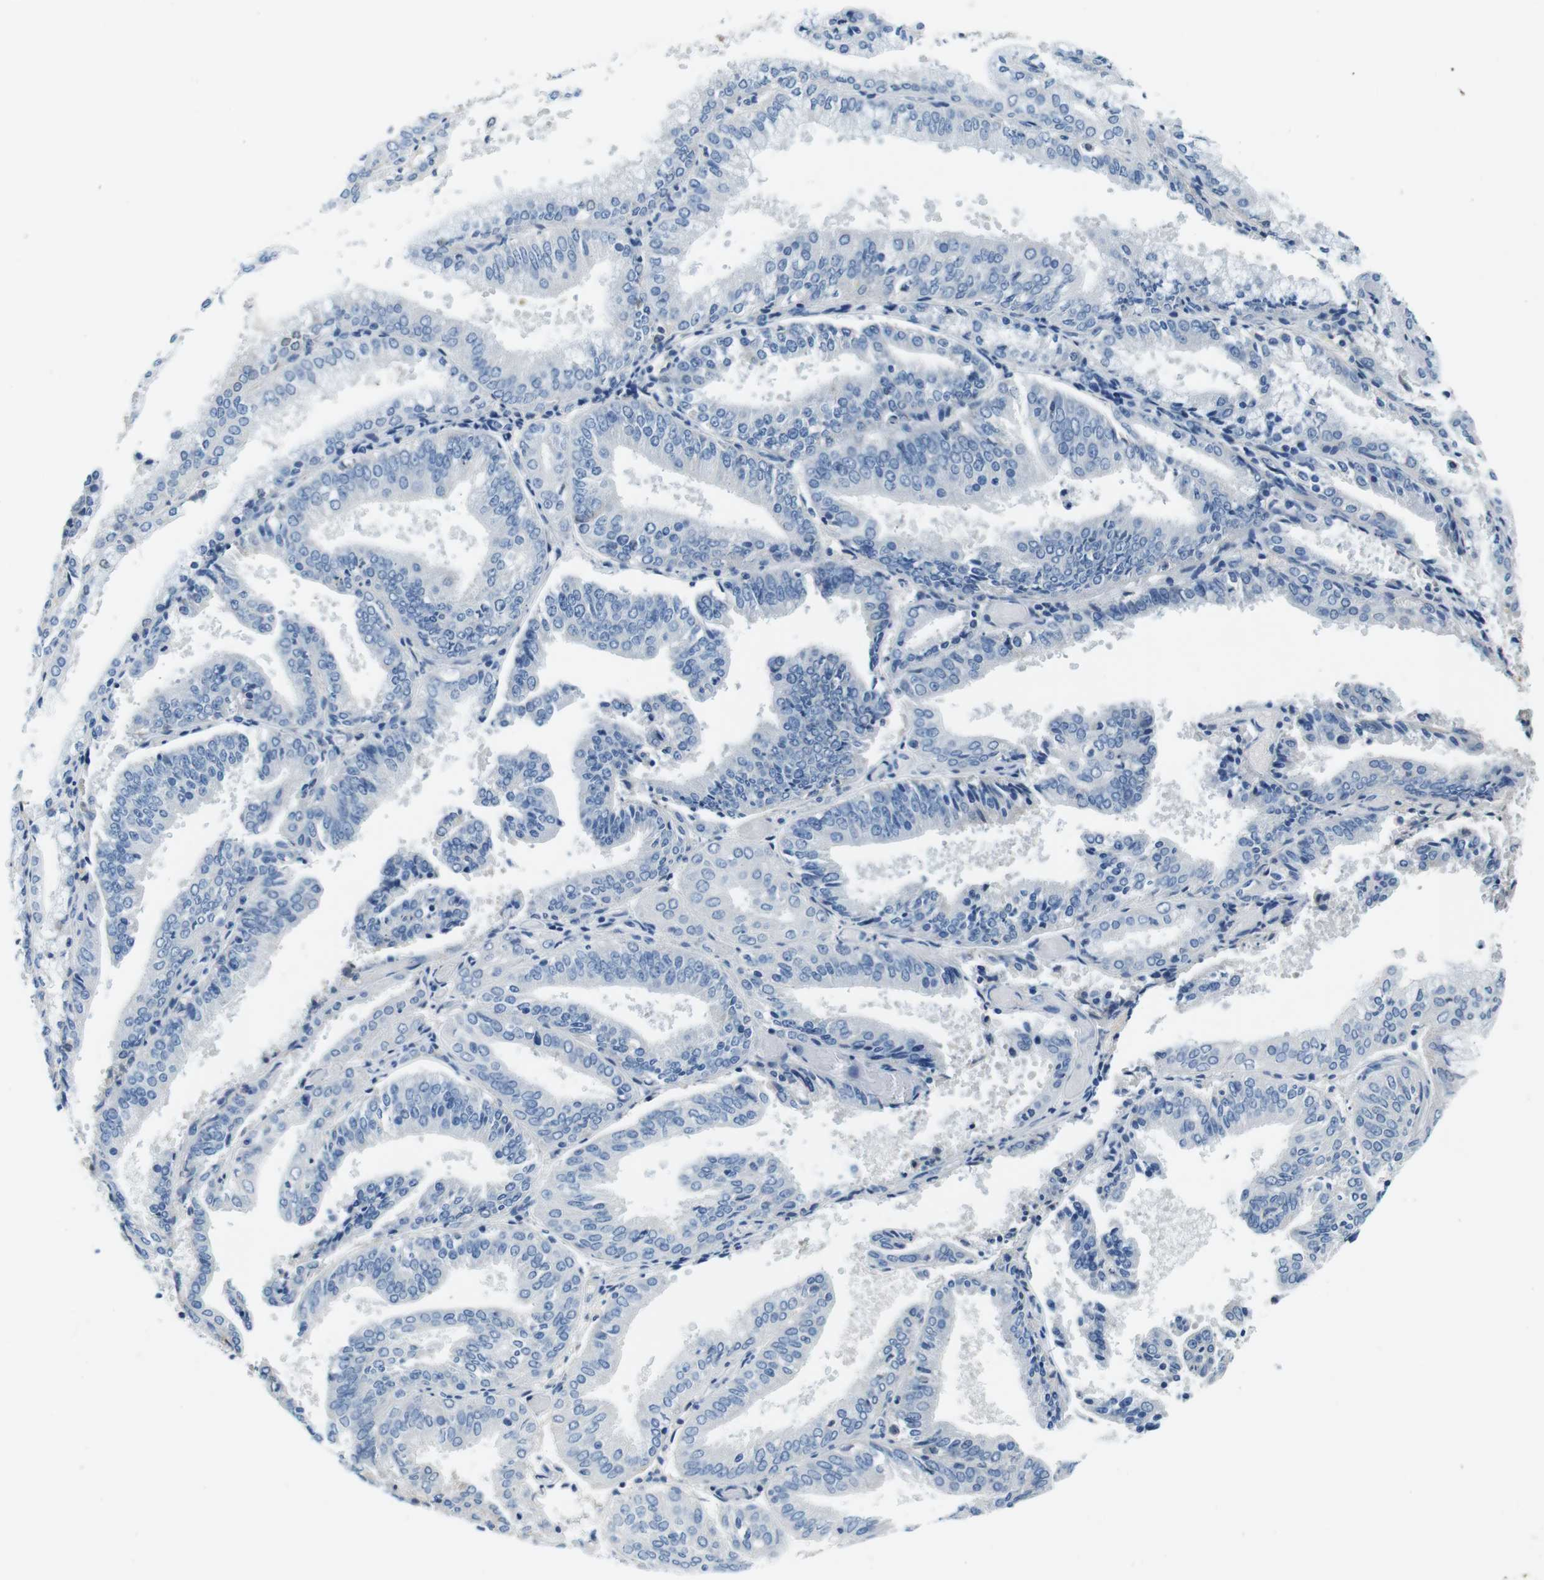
{"staining": {"intensity": "negative", "quantity": "none", "location": "none"}, "tissue": "endometrial cancer", "cell_type": "Tumor cells", "image_type": "cancer", "snomed": [{"axis": "morphology", "description": "Adenocarcinoma, NOS"}, {"axis": "topography", "description": "Endometrium"}], "caption": "The IHC photomicrograph has no significant positivity in tumor cells of endometrial cancer (adenocarcinoma) tissue. (DAB (3,3'-diaminobenzidine) immunohistochemistry visualized using brightfield microscopy, high magnification).", "gene": "IGHD", "patient": {"sex": "female", "age": 63}}